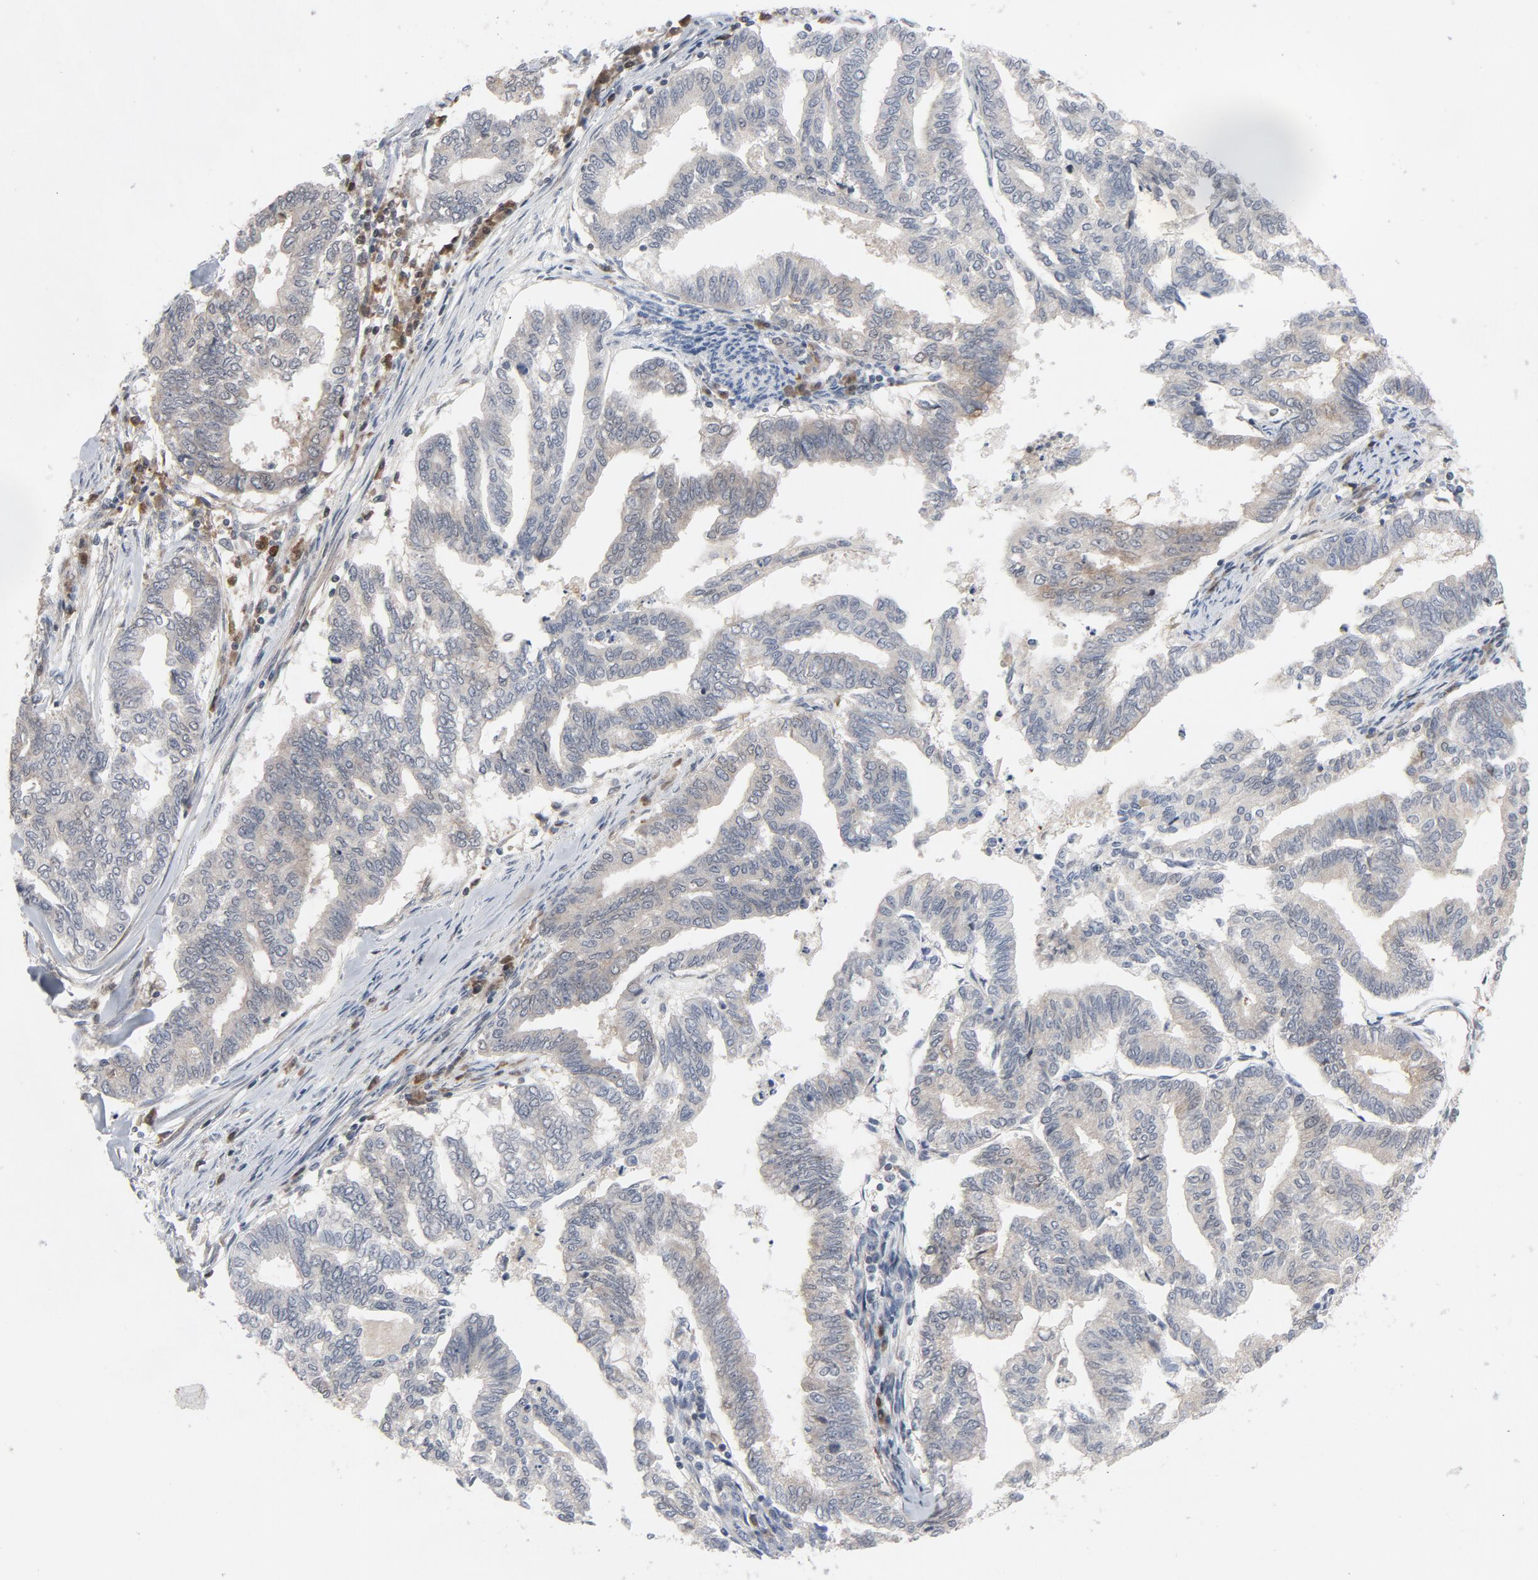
{"staining": {"intensity": "negative", "quantity": "none", "location": "none"}, "tissue": "endometrial cancer", "cell_type": "Tumor cells", "image_type": "cancer", "snomed": [{"axis": "morphology", "description": "Adenocarcinoma, NOS"}, {"axis": "topography", "description": "Endometrium"}], "caption": "This is a photomicrograph of immunohistochemistry staining of endometrial cancer, which shows no staining in tumor cells.", "gene": "TRADD", "patient": {"sex": "female", "age": 79}}